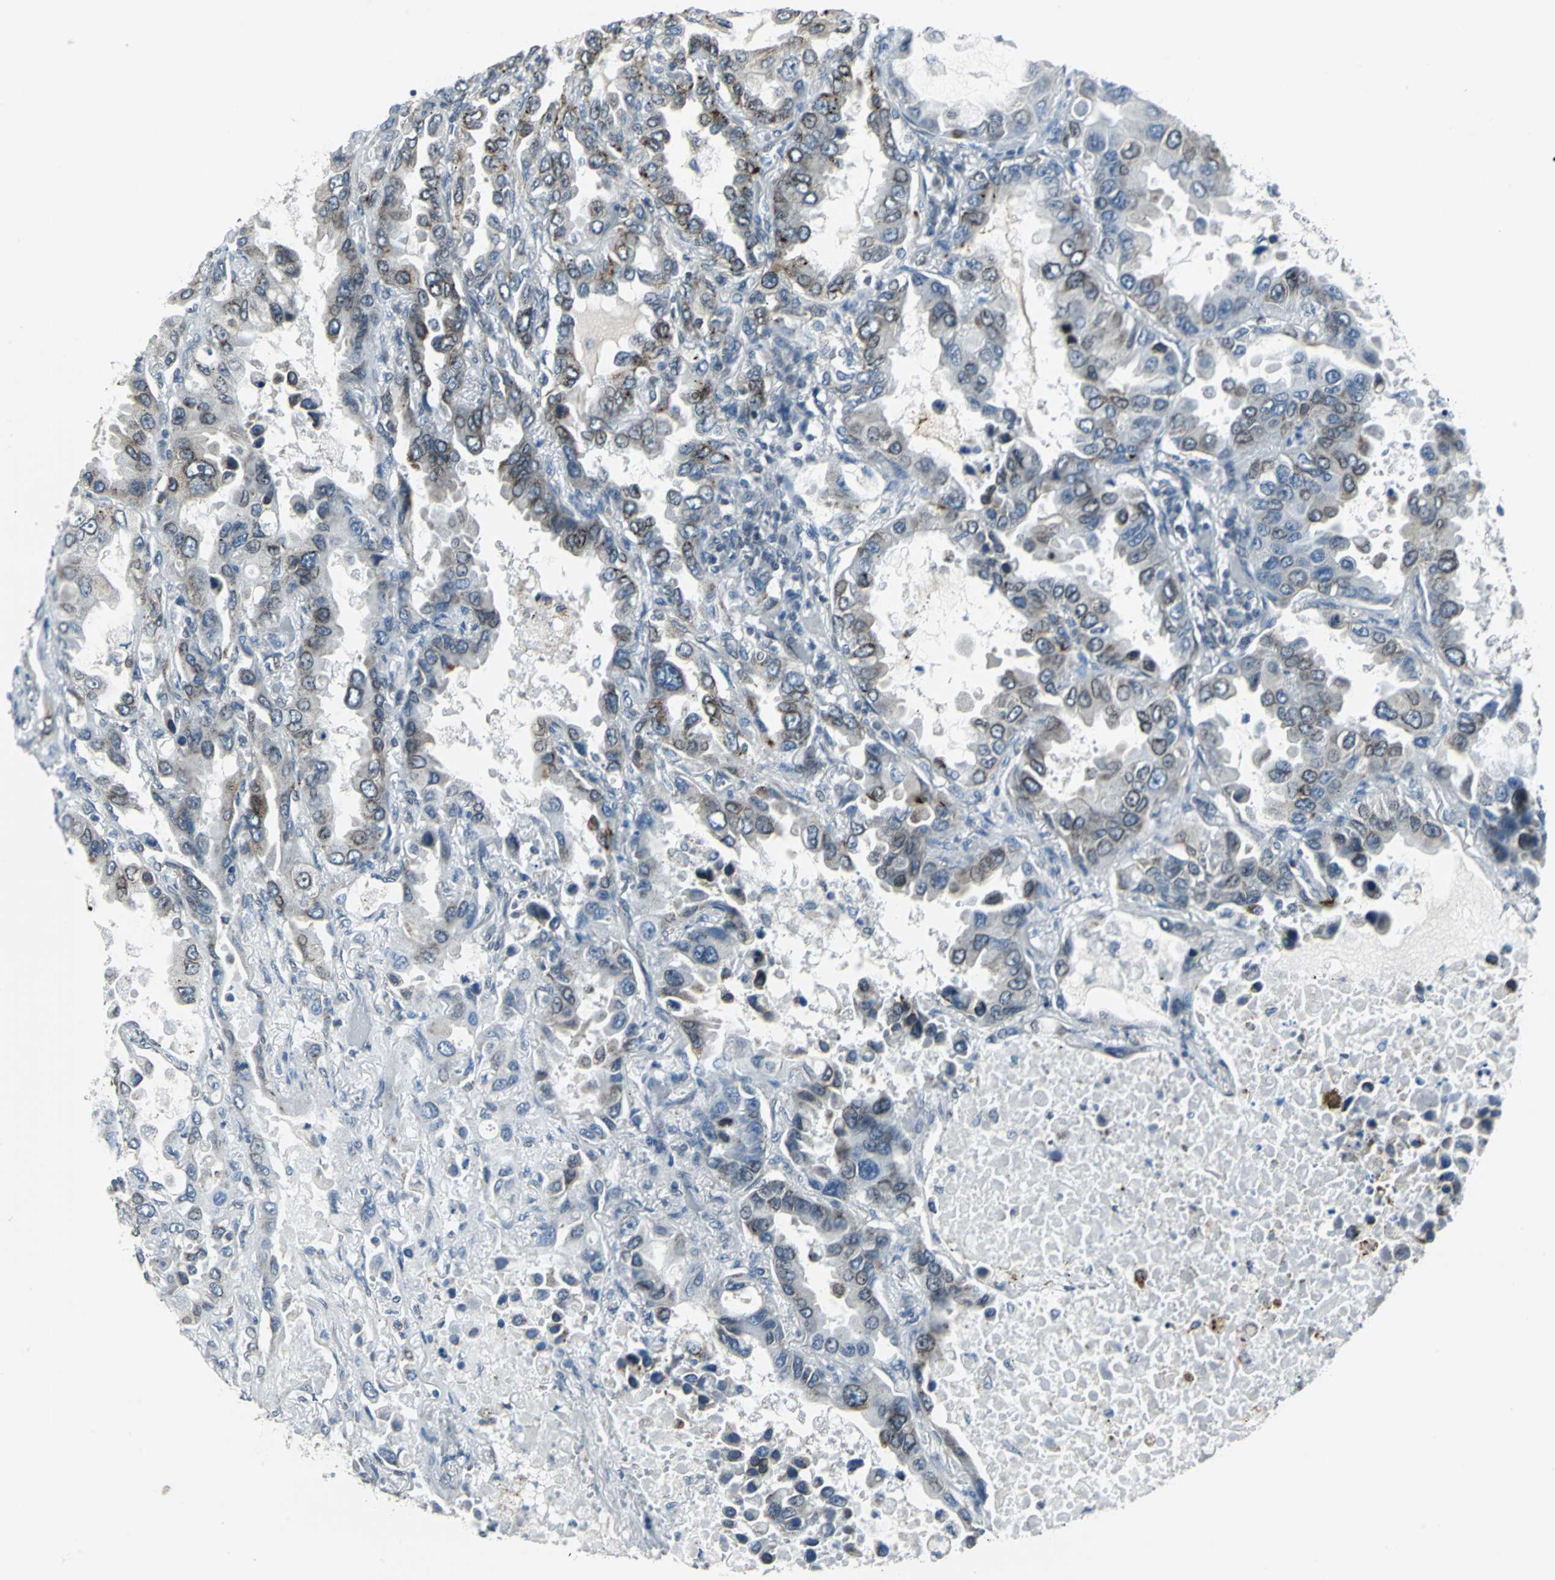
{"staining": {"intensity": "weak", "quantity": "25%-75%", "location": "cytoplasmic/membranous"}, "tissue": "lung cancer", "cell_type": "Tumor cells", "image_type": "cancer", "snomed": [{"axis": "morphology", "description": "Adenocarcinoma, NOS"}, {"axis": "topography", "description": "Lung"}], "caption": "The photomicrograph demonstrates immunohistochemical staining of lung adenocarcinoma. There is weak cytoplasmic/membranous staining is seen in about 25%-75% of tumor cells. (DAB = brown stain, brightfield microscopy at high magnification).", "gene": "SNUPN", "patient": {"sex": "male", "age": 64}}